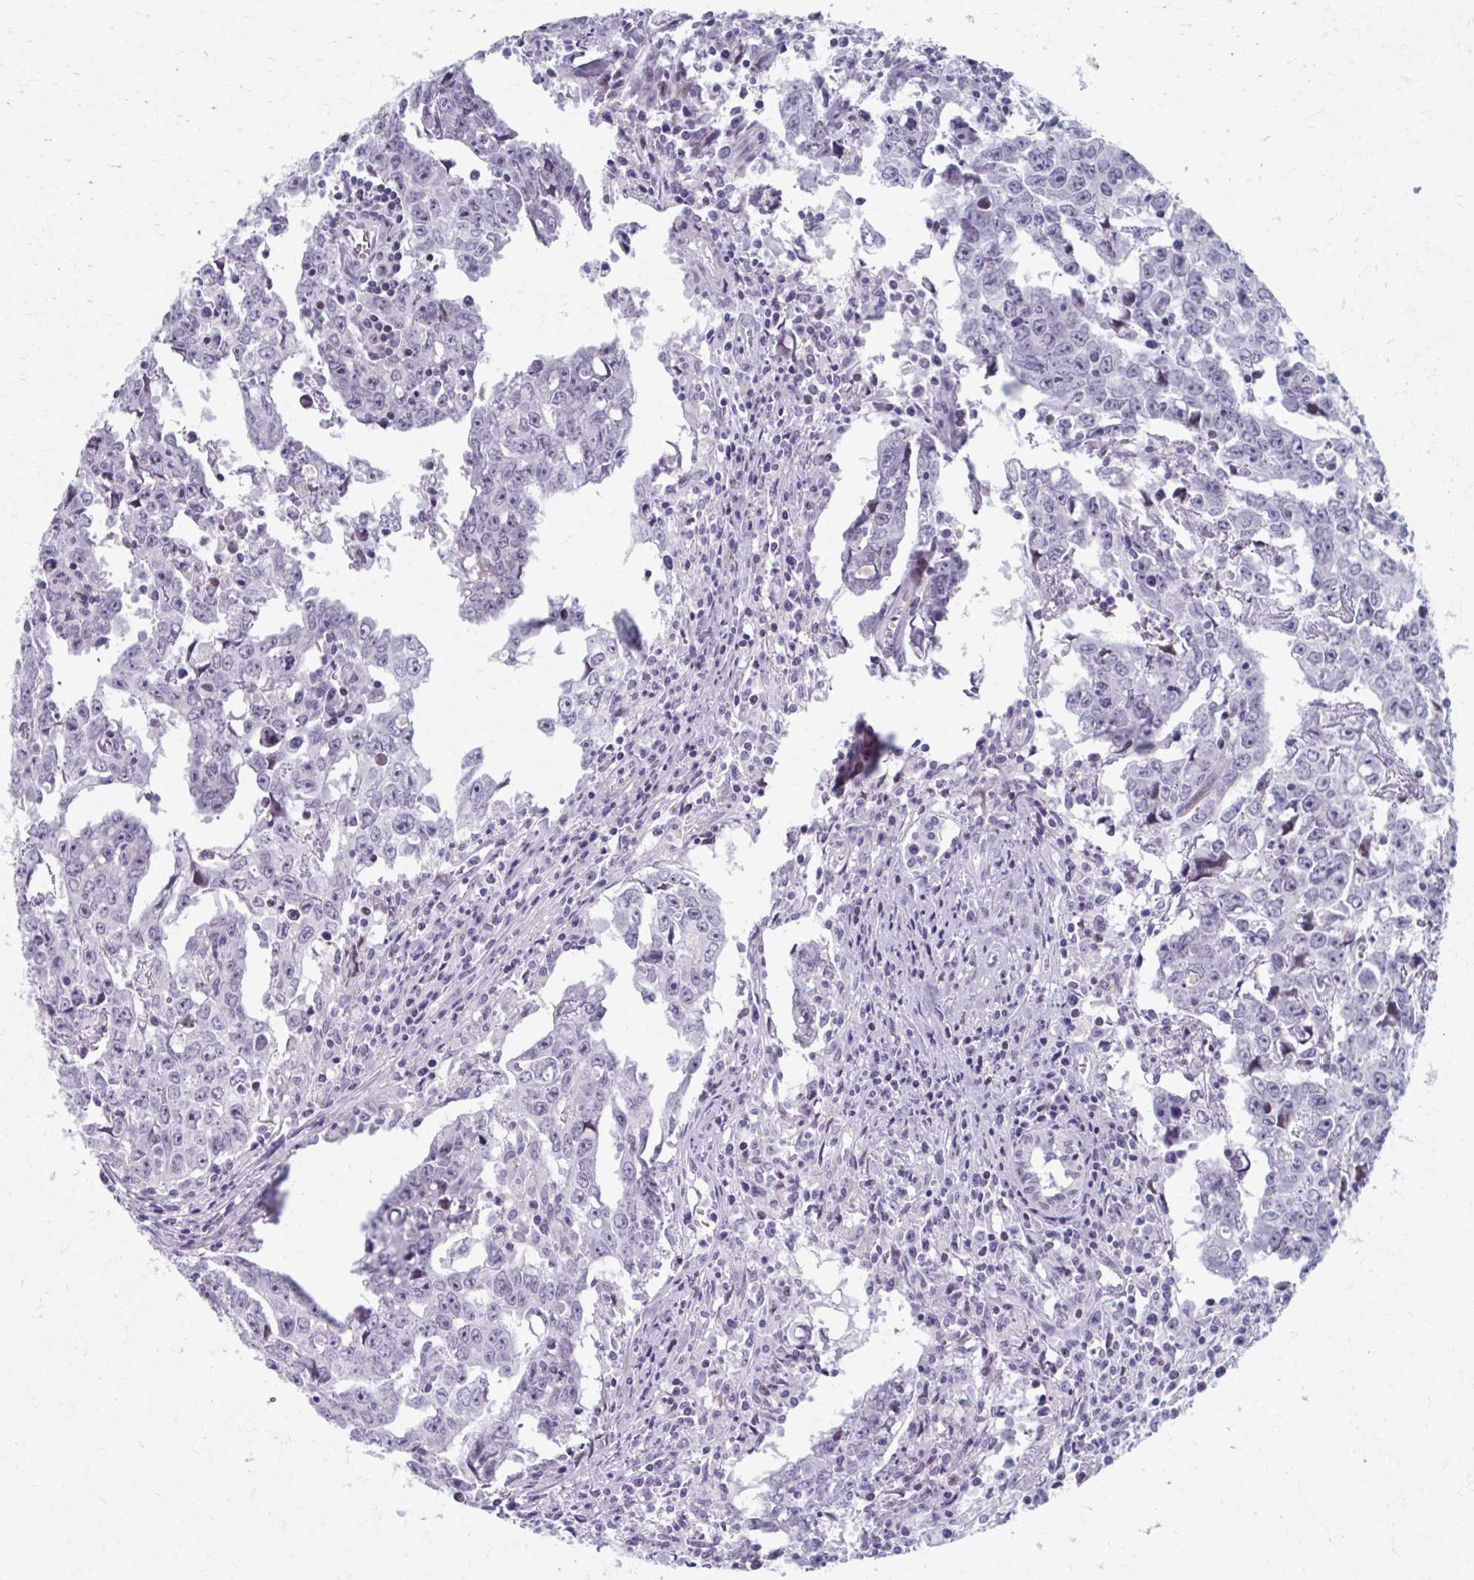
{"staining": {"intensity": "negative", "quantity": "none", "location": "none"}, "tissue": "testis cancer", "cell_type": "Tumor cells", "image_type": "cancer", "snomed": [{"axis": "morphology", "description": "Carcinoma, Embryonal, NOS"}, {"axis": "topography", "description": "Testis"}], "caption": "Immunohistochemistry (IHC) histopathology image of neoplastic tissue: testis cancer (embryonal carcinoma) stained with DAB (3,3'-diaminobenzidine) exhibits no significant protein expression in tumor cells. Brightfield microscopy of IHC stained with DAB (3,3'-diaminobenzidine) (brown) and hematoxylin (blue), captured at high magnification.", "gene": "ABHD16B", "patient": {"sex": "male", "age": 22}}